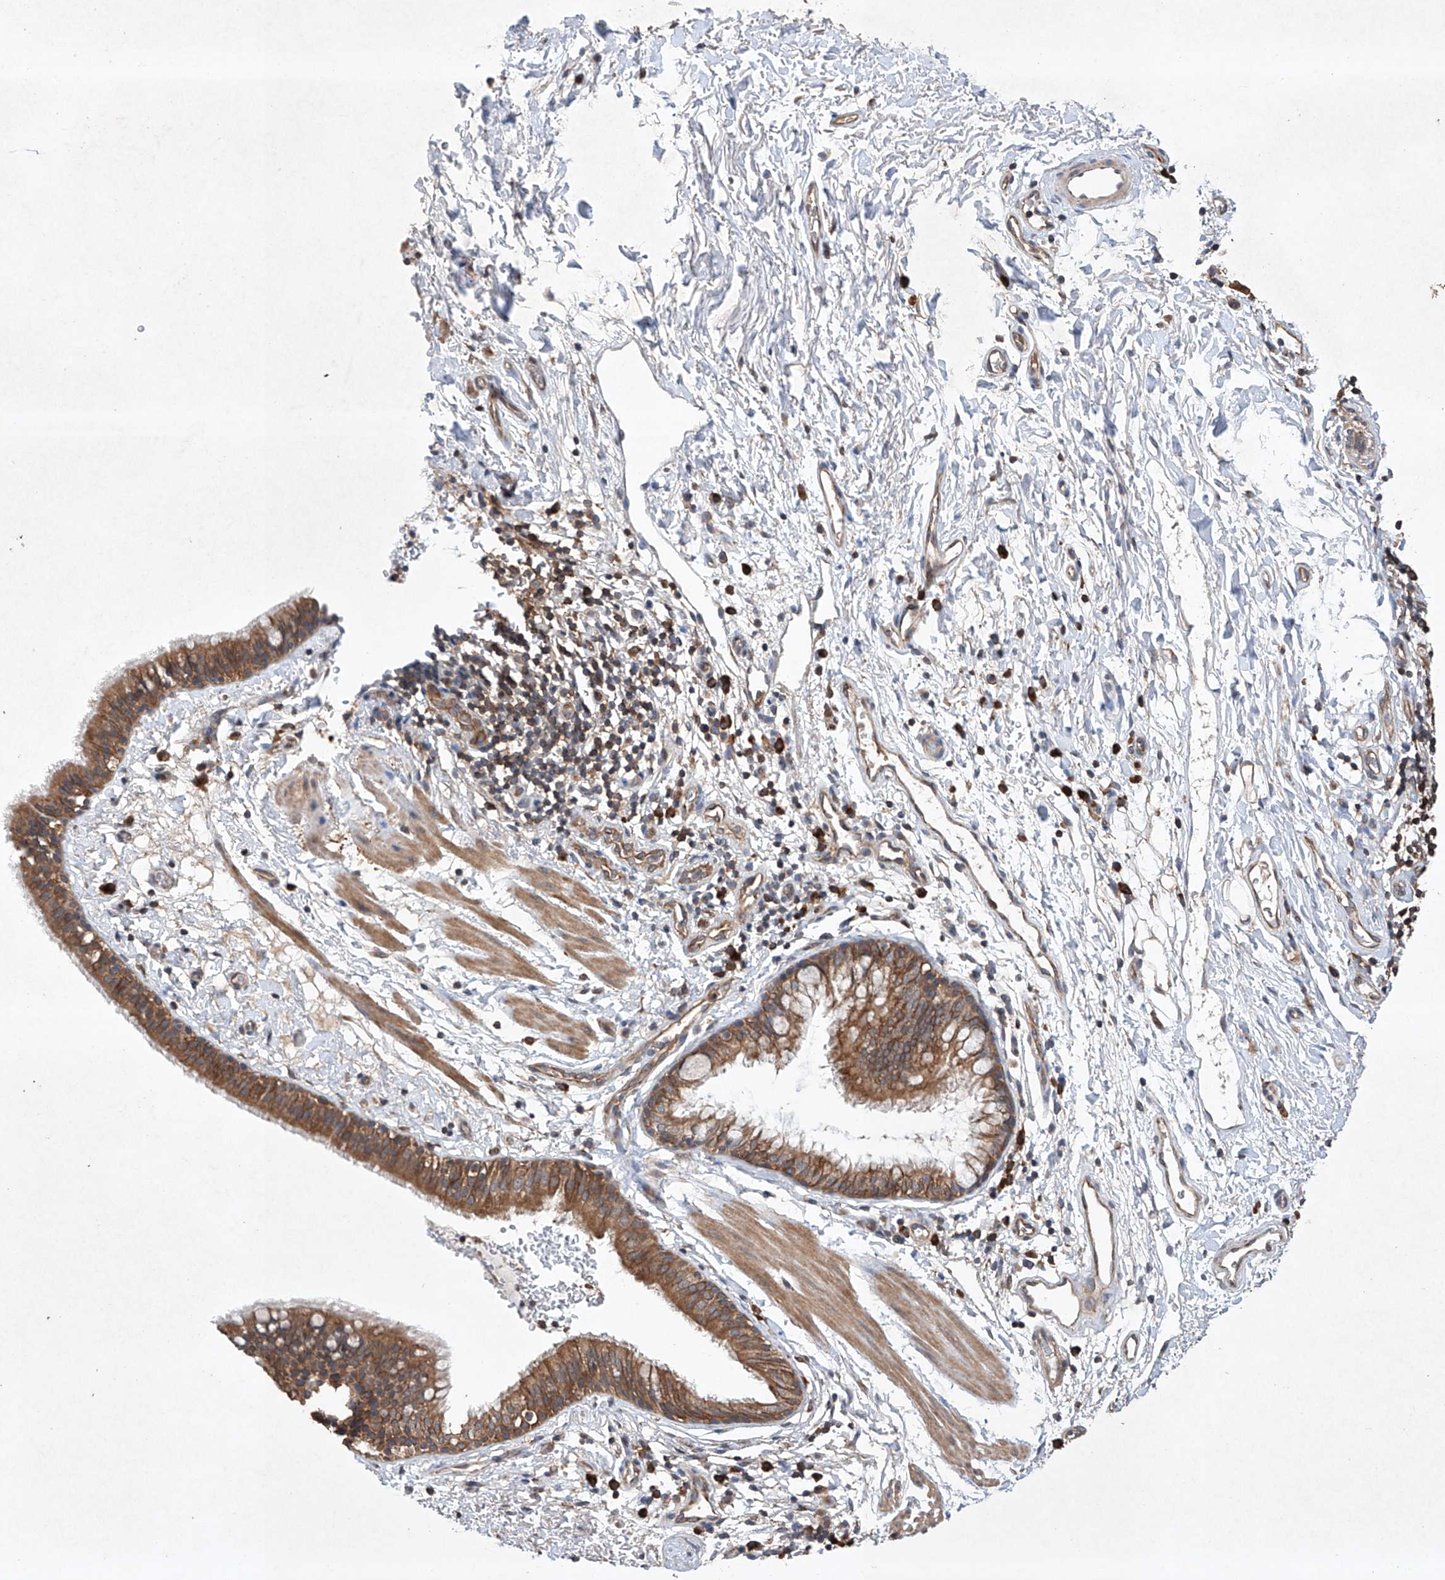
{"staining": {"intensity": "moderate", "quantity": ">75%", "location": "cytoplasmic/membranous"}, "tissue": "bronchus", "cell_type": "Respiratory epithelial cells", "image_type": "normal", "snomed": [{"axis": "morphology", "description": "Normal tissue, NOS"}, {"axis": "topography", "description": "Cartilage tissue"}, {"axis": "topography", "description": "Bronchus"}], "caption": "DAB immunohistochemical staining of normal bronchus reveals moderate cytoplasmic/membranous protein positivity in approximately >75% of respiratory epithelial cells.", "gene": "LURAP1", "patient": {"sex": "female", "age": 36}}